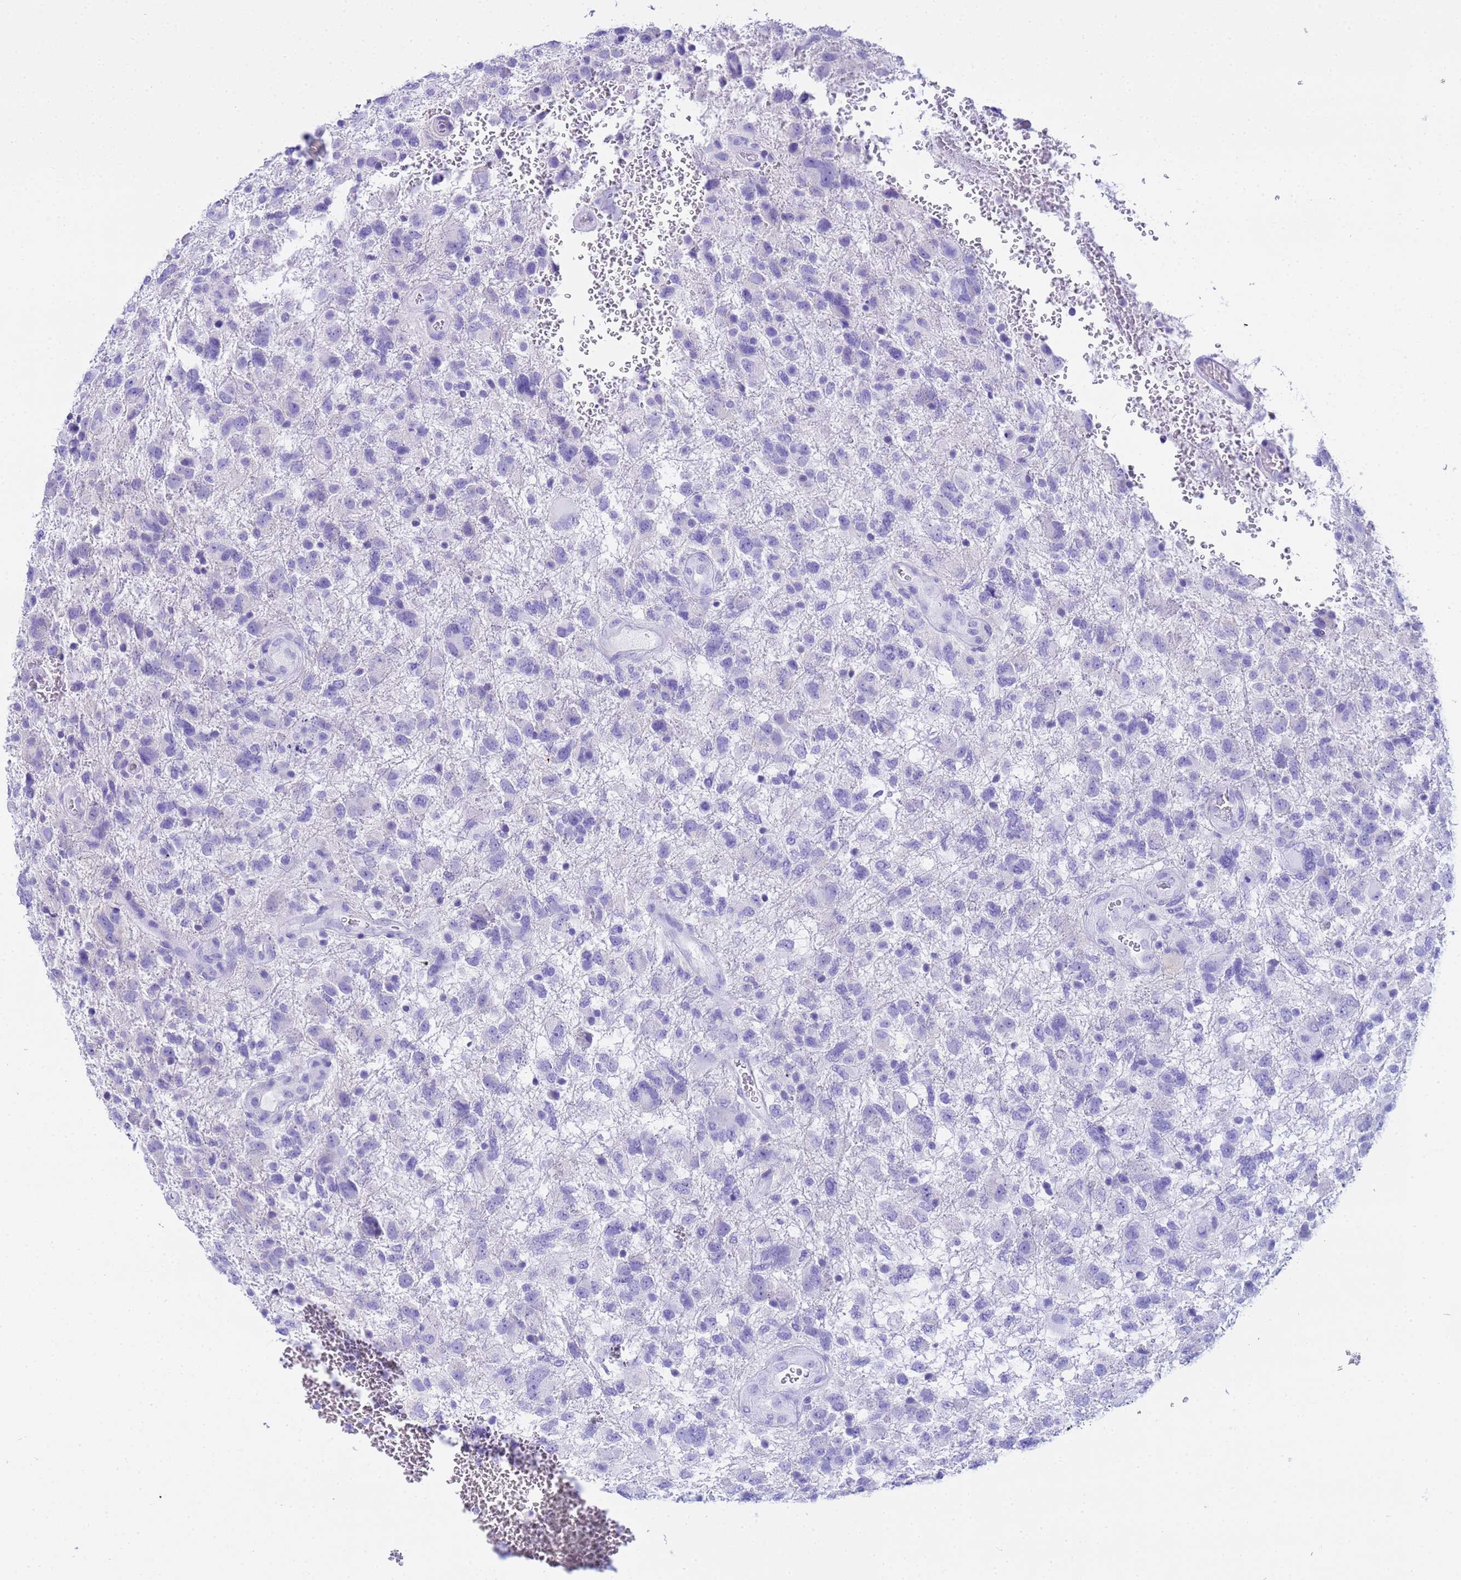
{"staining": {"intensity": "negative", "quantity": "none", "location": "none"}, "tissue": "glioma", "cell_type": "Tumor cells", "image_type": "cancer", "snomed": [{"axis": "morphology", "description": "Glioma, malignant, High grade"}, {"axis": "topography", "description": "Brain"}], "caption": "High-grade glioma (malignant) was stained to show a protein in brown. There is no significant positivity in tumor cells. Nuclei are stained in blue.", "gene": "AQP12A", "patient": {"sex": "male", "age": 61}}